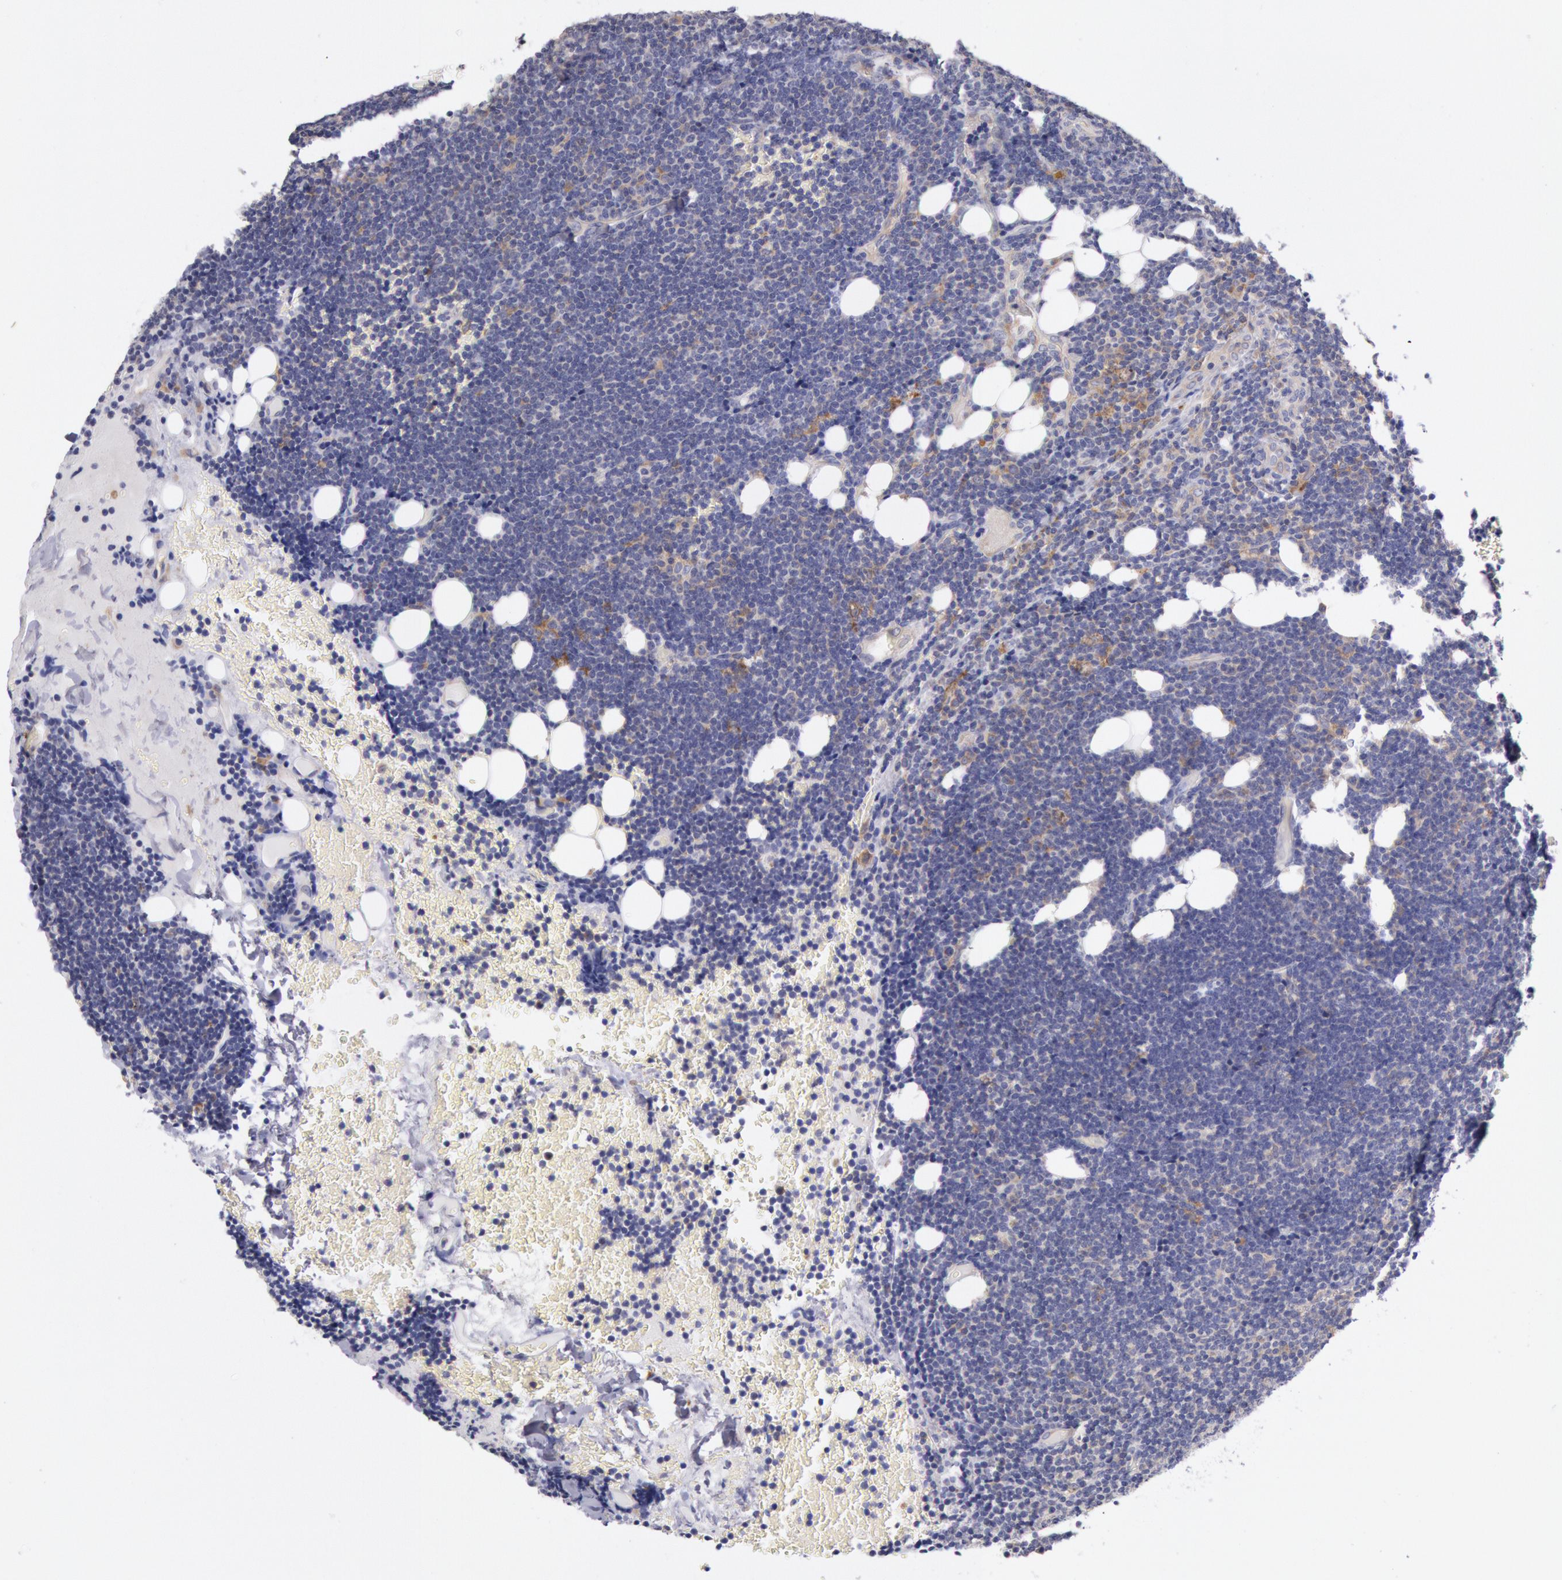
{"staining": {"intensity": "negative", "quantity": "none", "location": "none"}, "tissue": "lymphoma", "cell_type": "Tumor cells", "image_type": "cancer", "snomed": [{"axis": "morphology", "description": "Malignant lymphoma, non-Hodgkin's type, Low grade"}, {"axis": "topography", "description": "Lymph node"}], "caption": "Low-grade malignant lymphoma, non-Hodgkin's type was stained to show a protein in brown. There is no significant positivity in tumor cells. (DAB (3,3'-diaminobenzidine) immunohistochemistry, high magnification).", "gene": "MYO5A", "patient": {"sex": "female", "age": 51}}